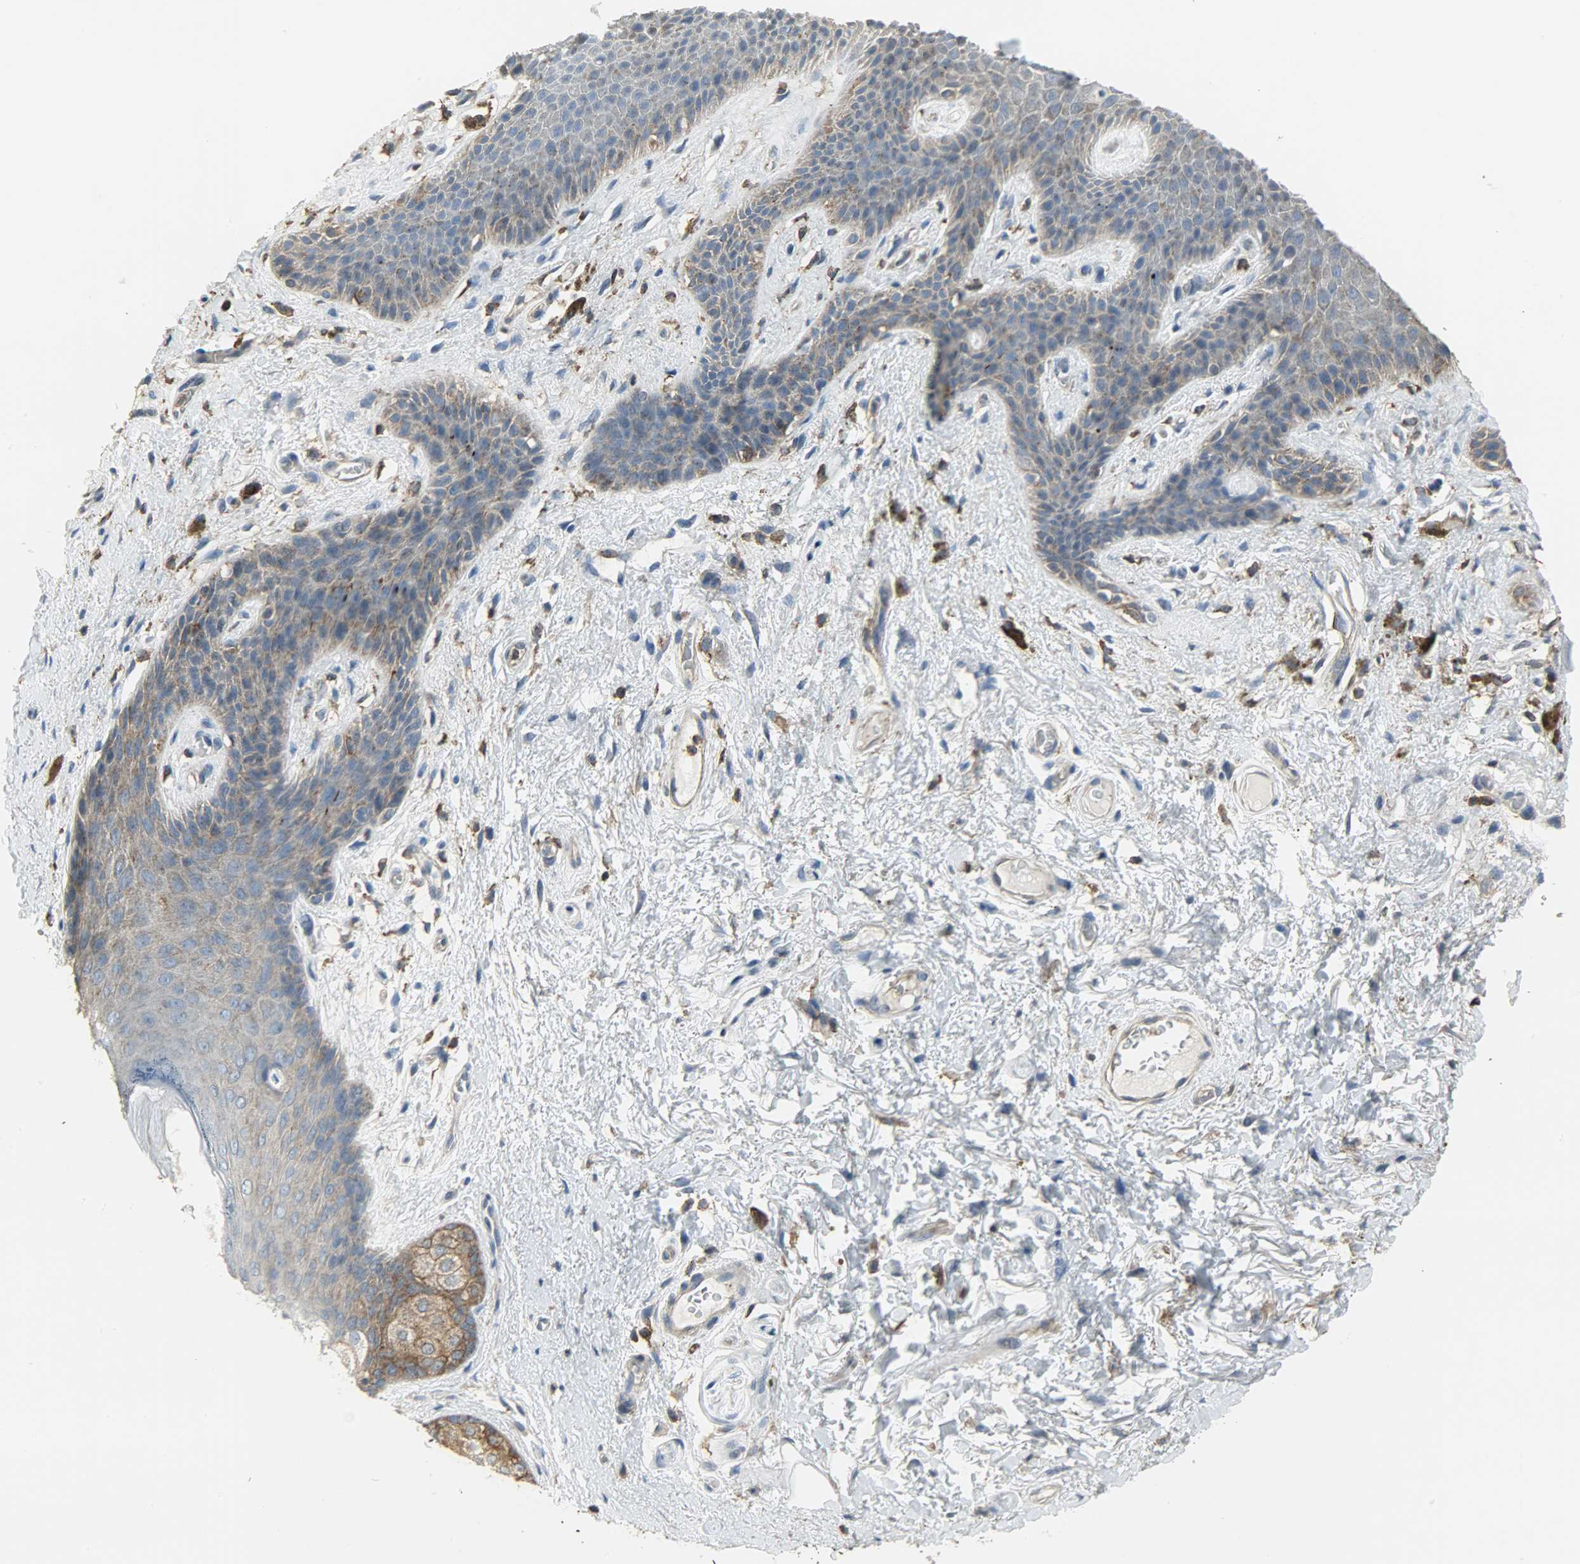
{"staining": {"intensity": "weak", "quantity": "25%-75%", "location": "cytoplasmic/membranous"}, "tissue": "skin", "cell_type": "Epidermal cells", "image_type": "normal", "snomed": [{"axis": "morphology", "description": "Normal tissue, NOS"}, {"axis": "topography", "description": "Anal"}], "caption": "Protein staining reveals weak cytoplasmic/membranous staining in about 25%-75% of epidermal cells in normal skin.", "gene": "DNAJA4", "patient": {"sex": "female", "age": 46}}